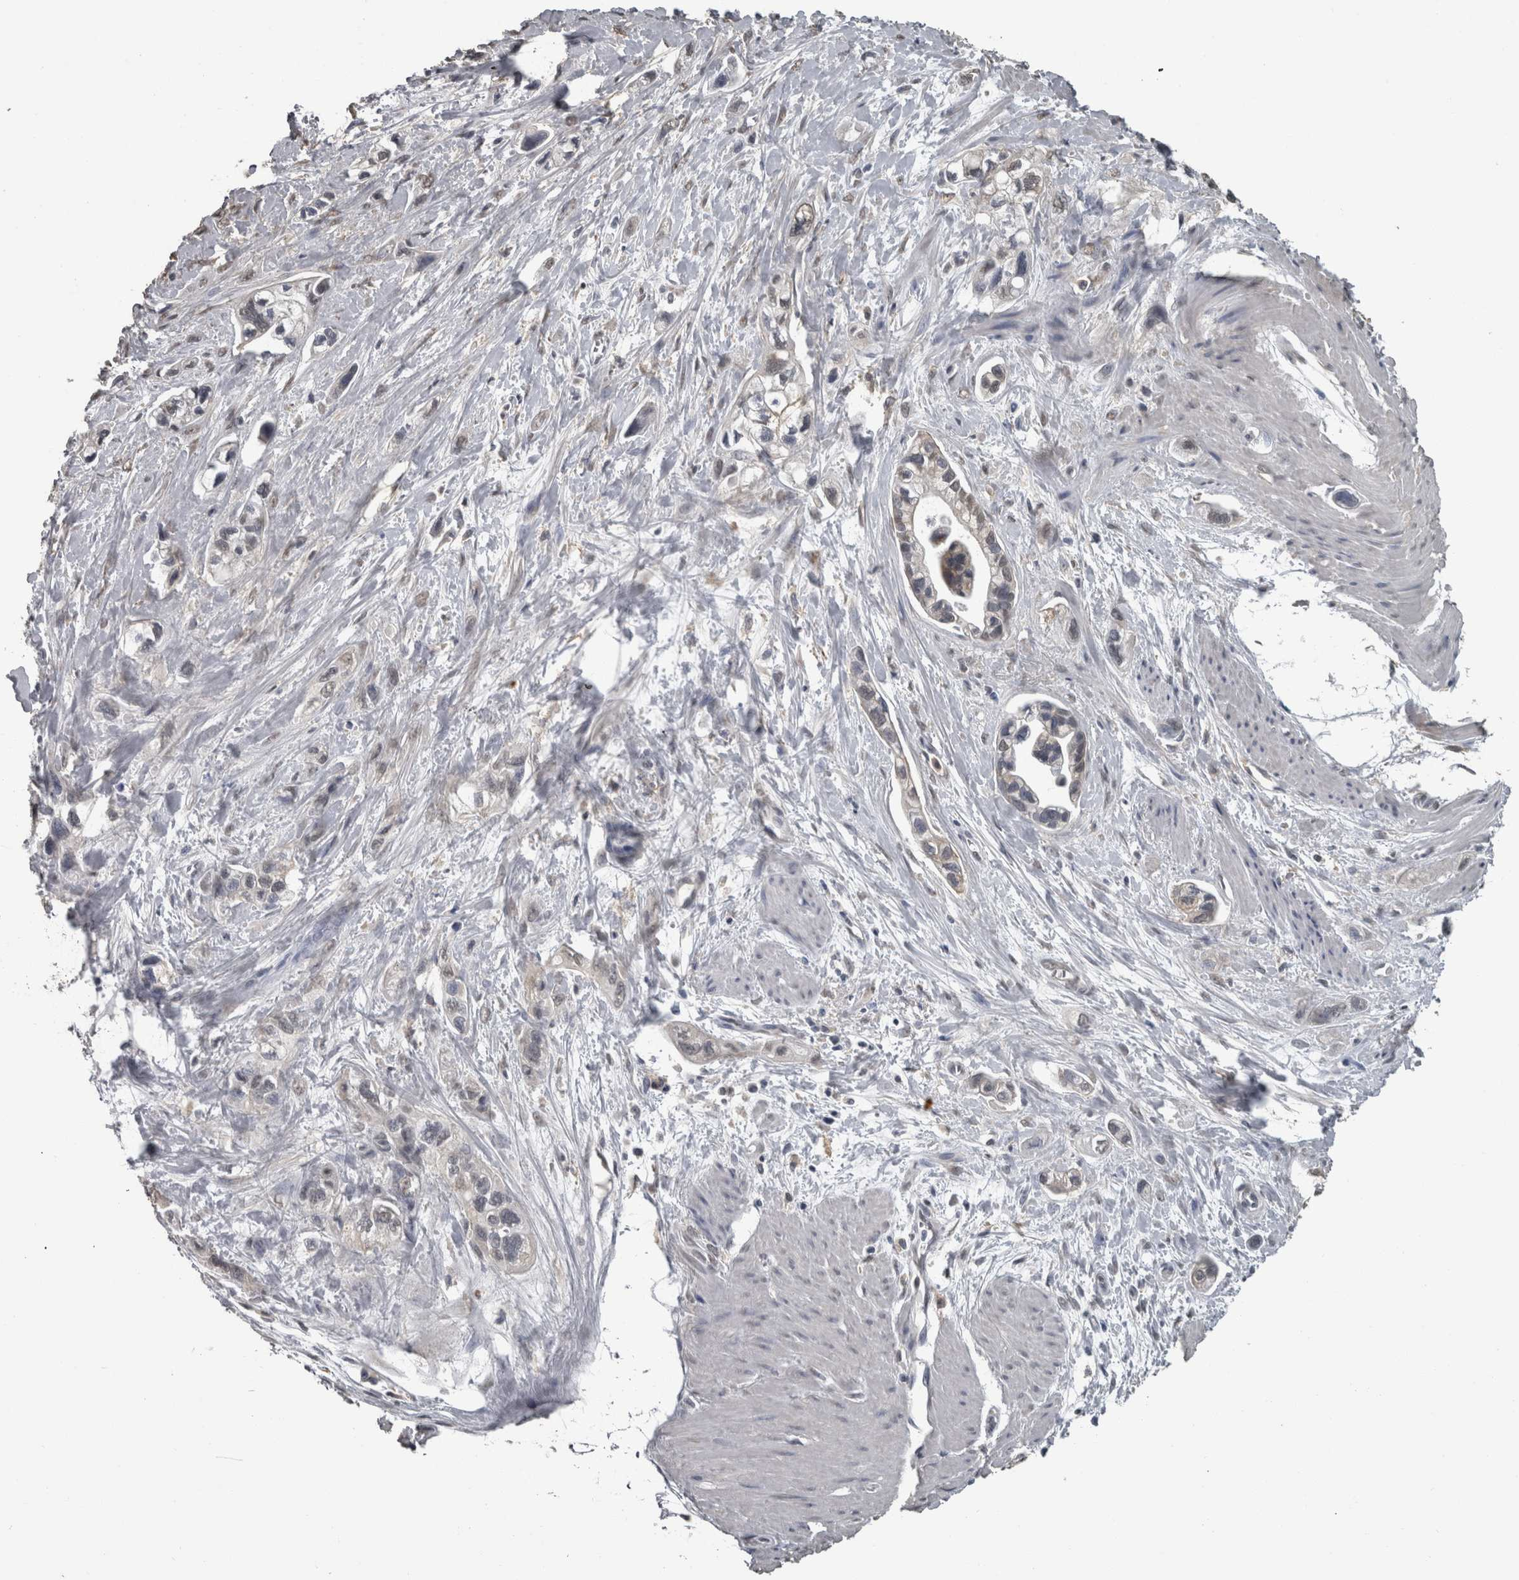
{"staining": {"intensity": "negative", "quantity": "none", "location": "none"}, "tissue": "pancreatic cancer", "cell_type": "Tumor cells", "image_type": "cancer", "snomed": [{"axis": "morphology", "description": "Adenocarcinoma, NOS"}, {"axis": "topography", "description": "Pancreas"}], "caption": "A high-resolution micrograph shows immunohistochemistry (IHC) staining of adenocarcinoma (pancreatic), which shows no significant staining in tumor cells.", "gene": "PIK3AP1", "patient": {"sex": "male", "age": 74}}